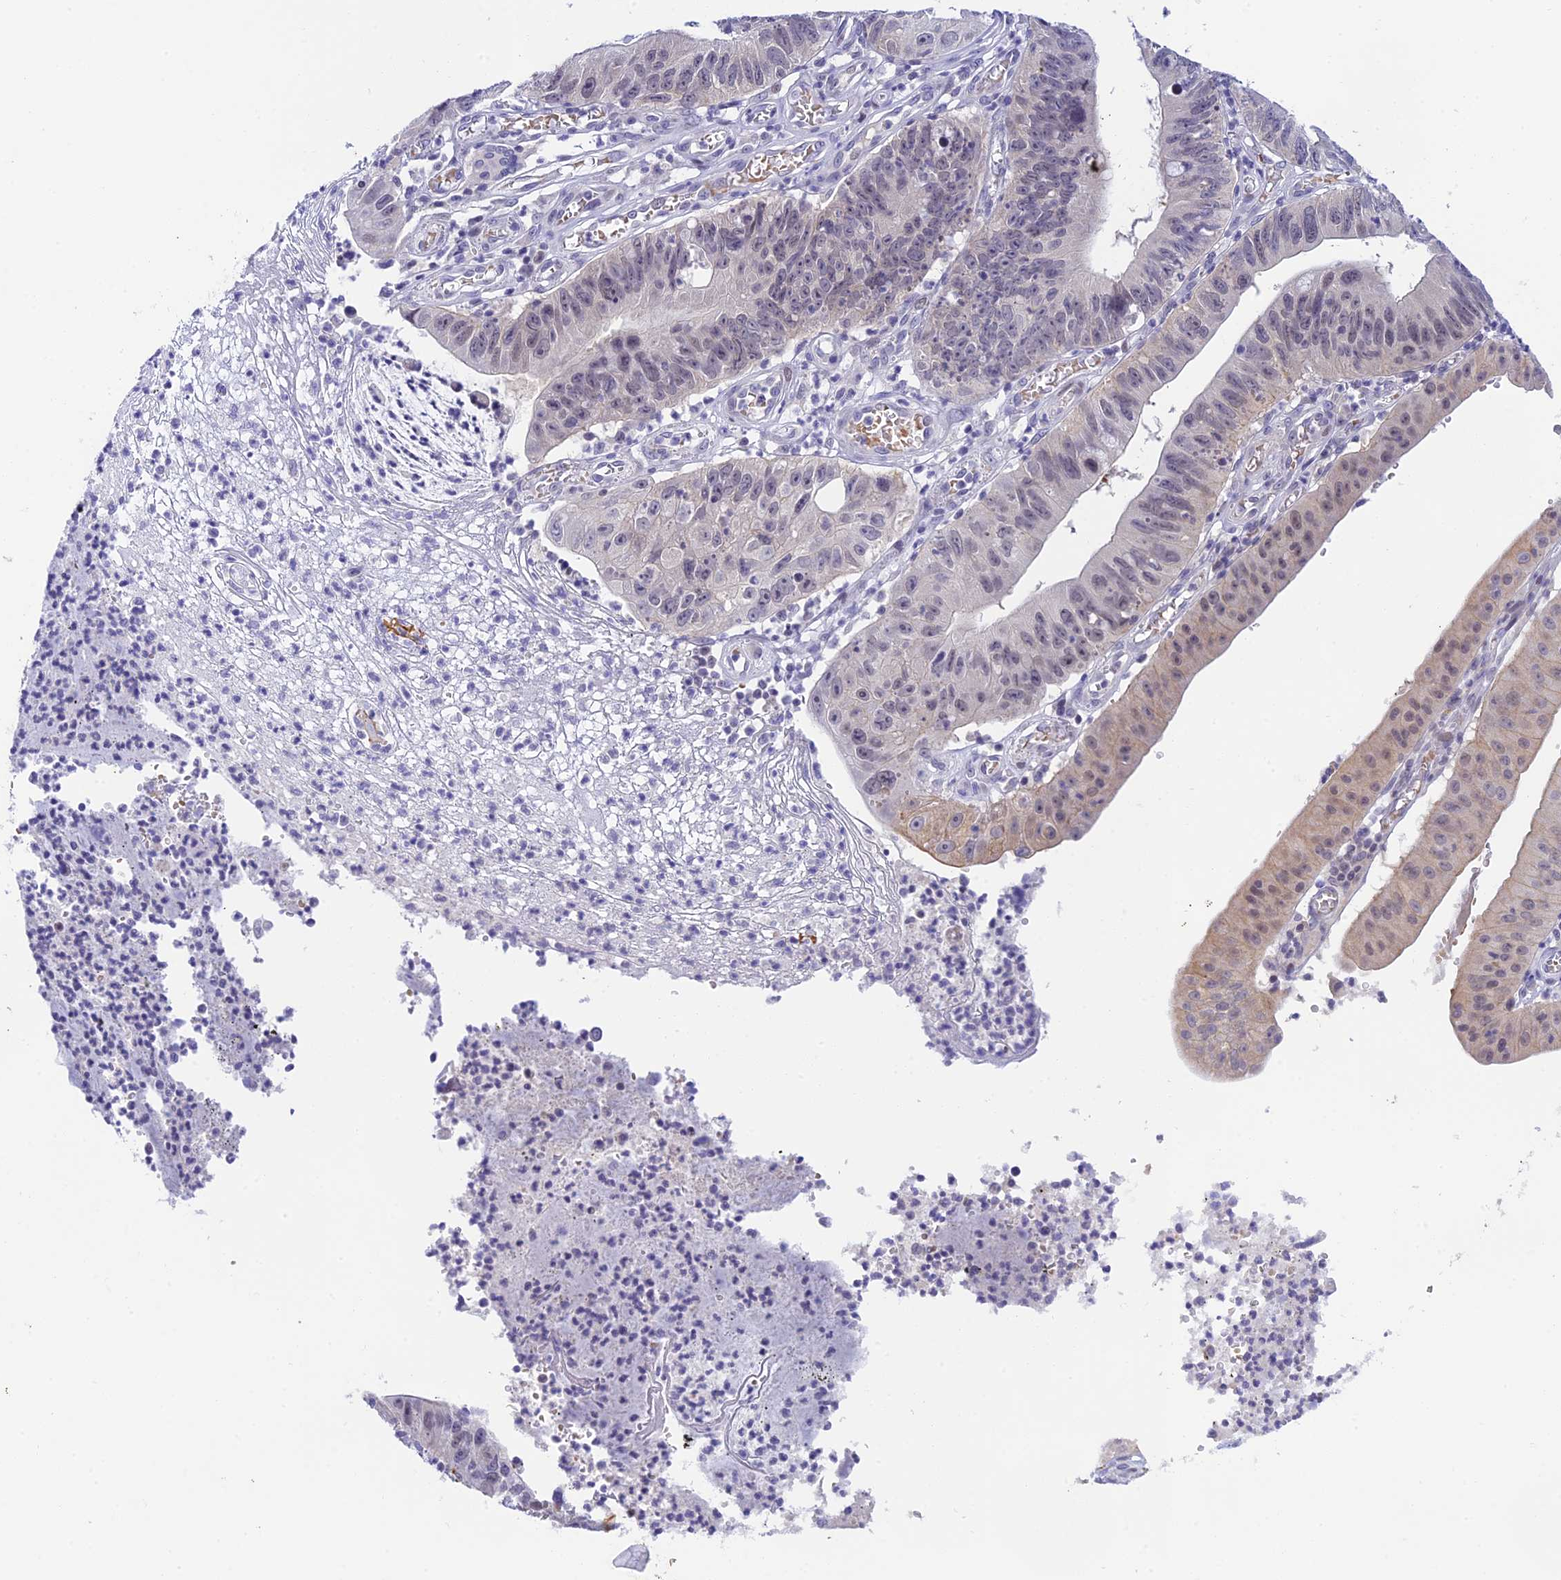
{"staining": {"intensity": "weak", "quantity": "<25%", "location": "cytoplasmic/membranous,nuclear"}, "tissue": "stomach cancer", "cell_type": "Tumor cells", "image_type": "cancer", "snomed": [{"axis": "morphology", "description": "Adenocarcinoma, NOS"}, {"axis": "topography", "description": "Stomach"}], "caption": "An immunohistochemistry (IHC) micrograph of adenocarcinoma (stomach) is shown. There is no staining in tumor cells of adenocarcinoma (stomach).", "gene": "RASGEF1B", "patient": {"sex": "male", "age": 59}}